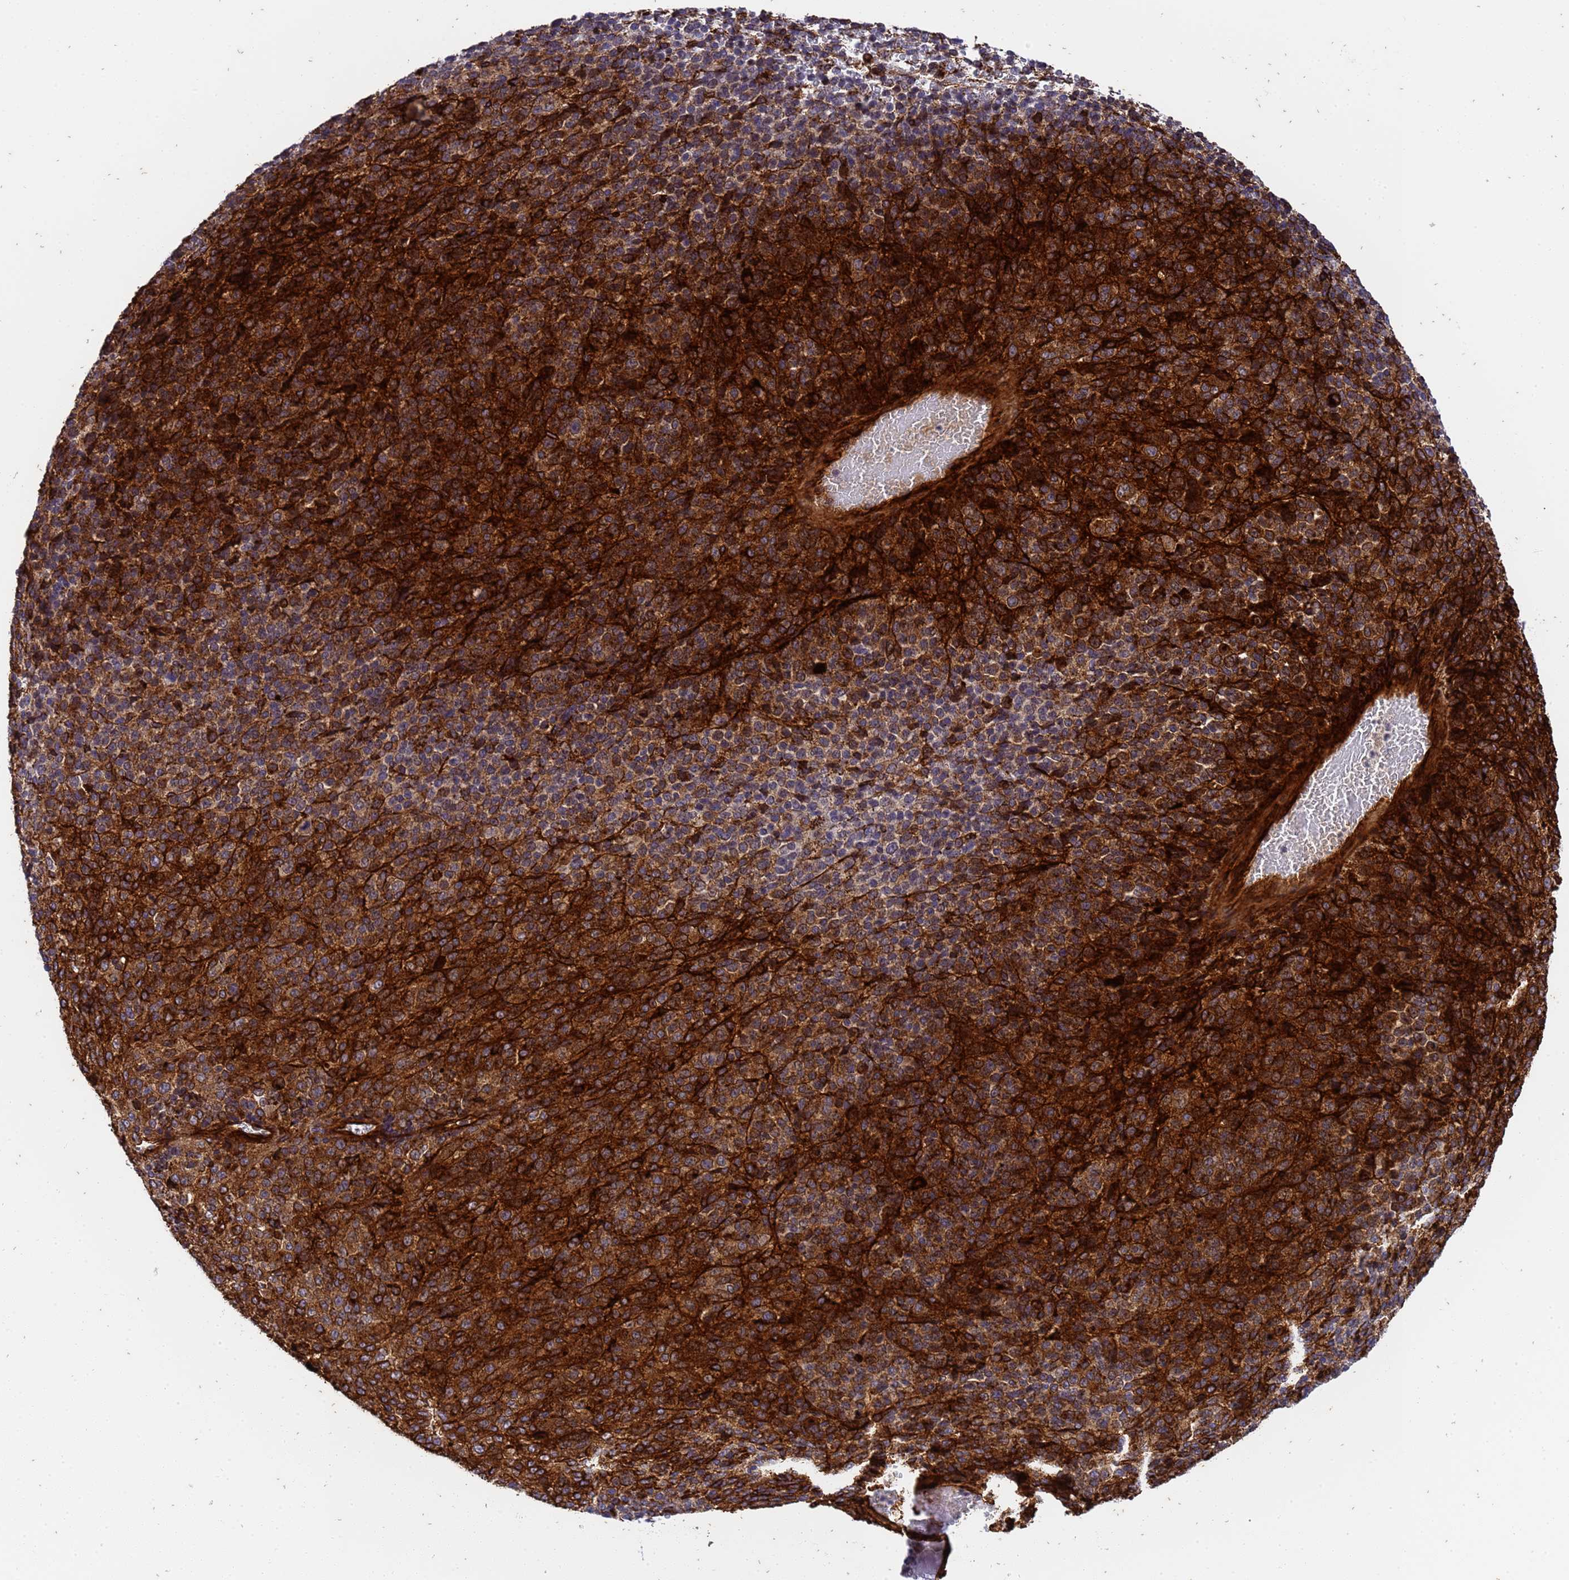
{"staining": {"intensity": "strong", "quantity": ">75%", "location": "cytoplasmic/membranous"}, "tissue": "melanoma", "cell_type": "Tumor cells", "image_type": "cancer", "snomed": [{"axis": "morphology", "description": "Malignant melanoma, Metastatic site"}, {"axis": "topography", "description": "Brain"}], "caption": "Malignant melanoma (metastatic site) stained with DAB (3,3'-diaminobenzidine) immunohistochemistry (IHC) displays high levels of strong cytoplasmic/membranous positivity in approximately >75% of tumor cells.", "gene": "IGFBP7", "patient": {"sex": "female", "age": 56}}